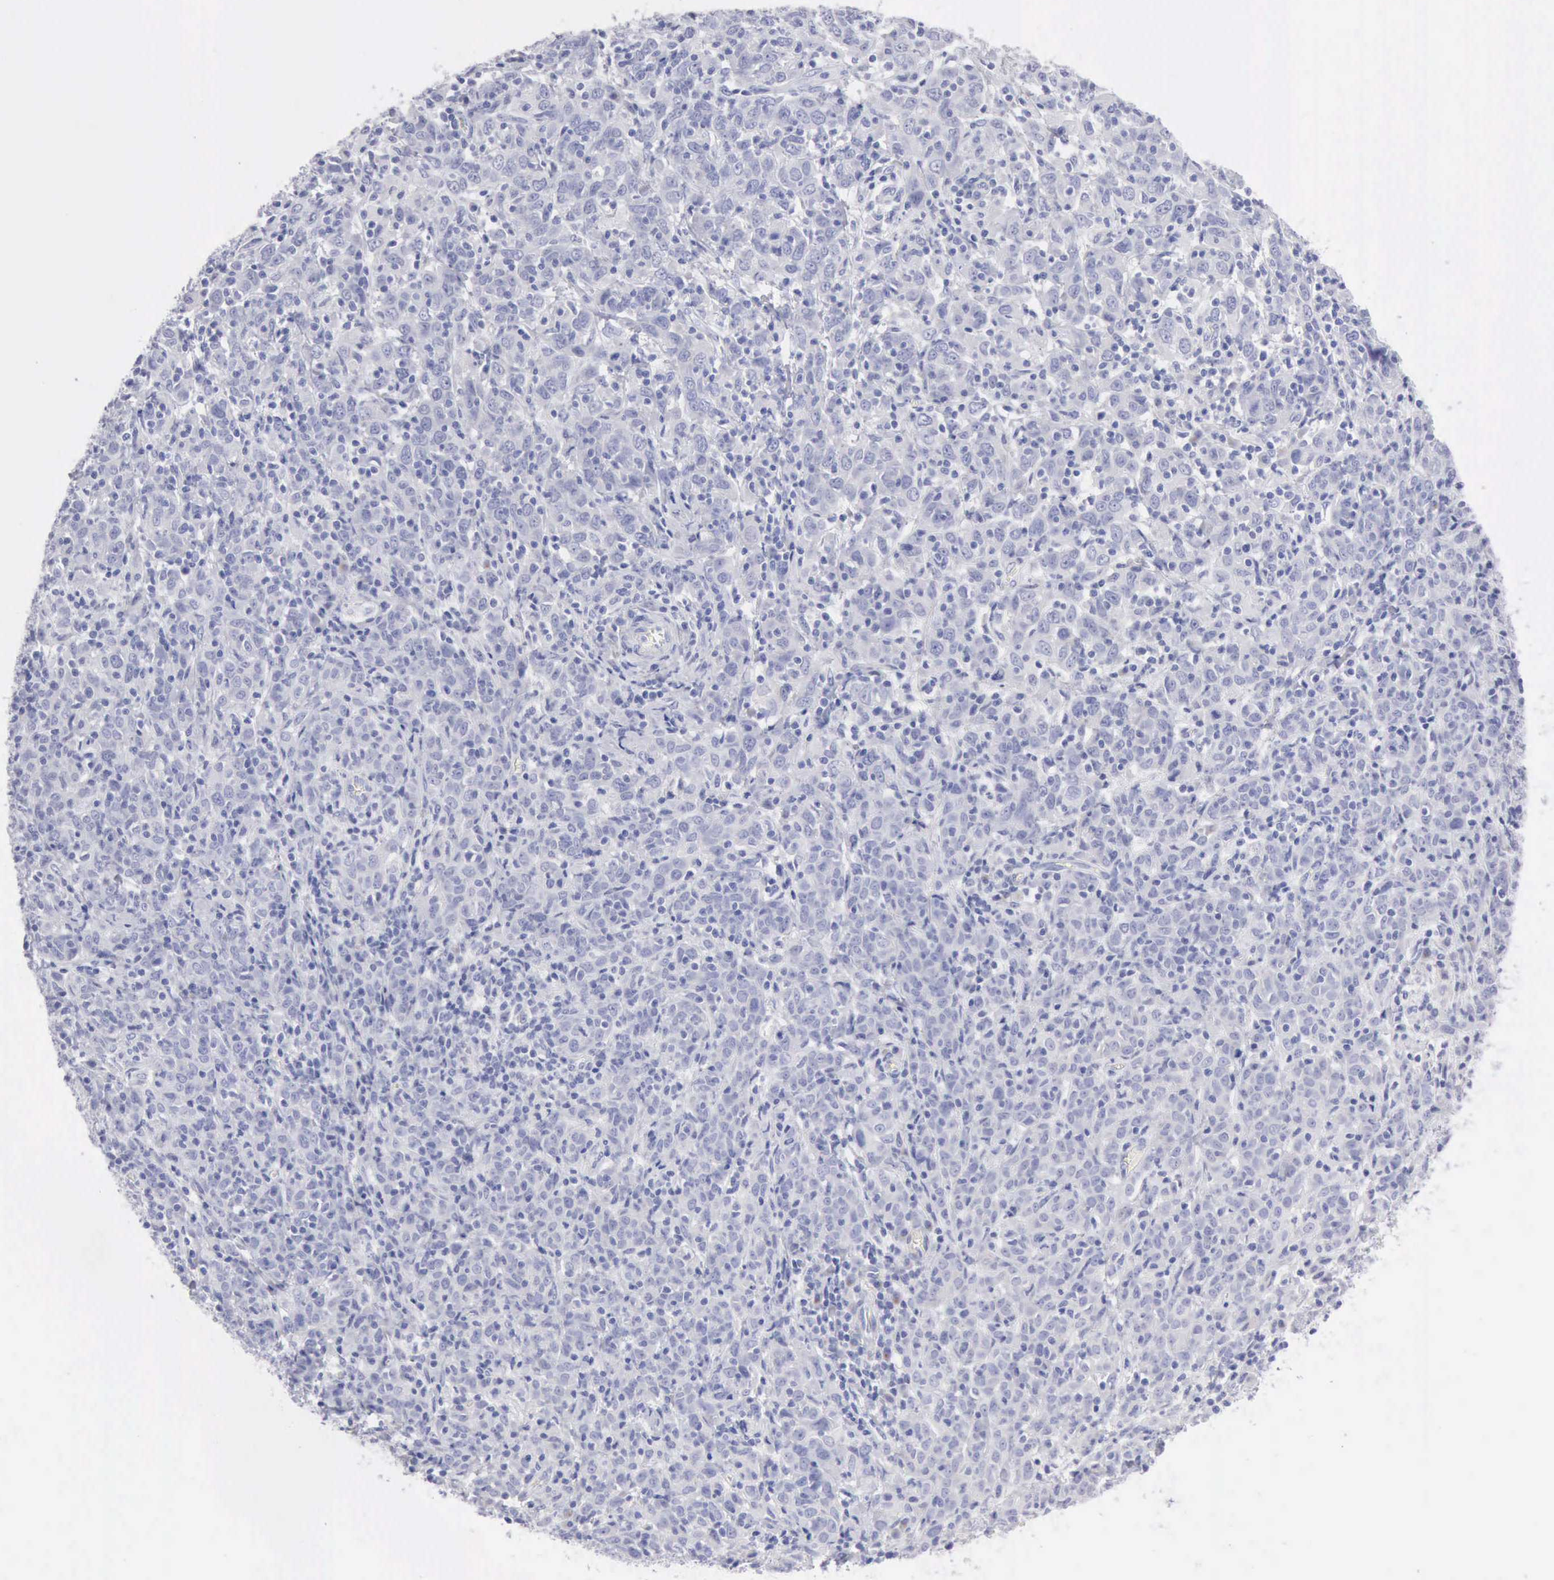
{"staining": {"intensity": "negative", "quantity": "none", "location": "none"}, "tissue": "cervical cancer", "cell_type": "Tumor cells", "image_type": "cancer", "snomed": [{"axis": "morphology", "description": "Normal tissue, NOS"}, {"axis": "morphology", "description": "Squamous cell carcinoma, NOS"}, {"axis": "topography", "description": "Cervix"}], "caption": "Protein analysis of cervical cancer displays no significant staining in tumor cells.", "gene": "ANGEL1", "patient": {"sex": "female", "age": 67}}